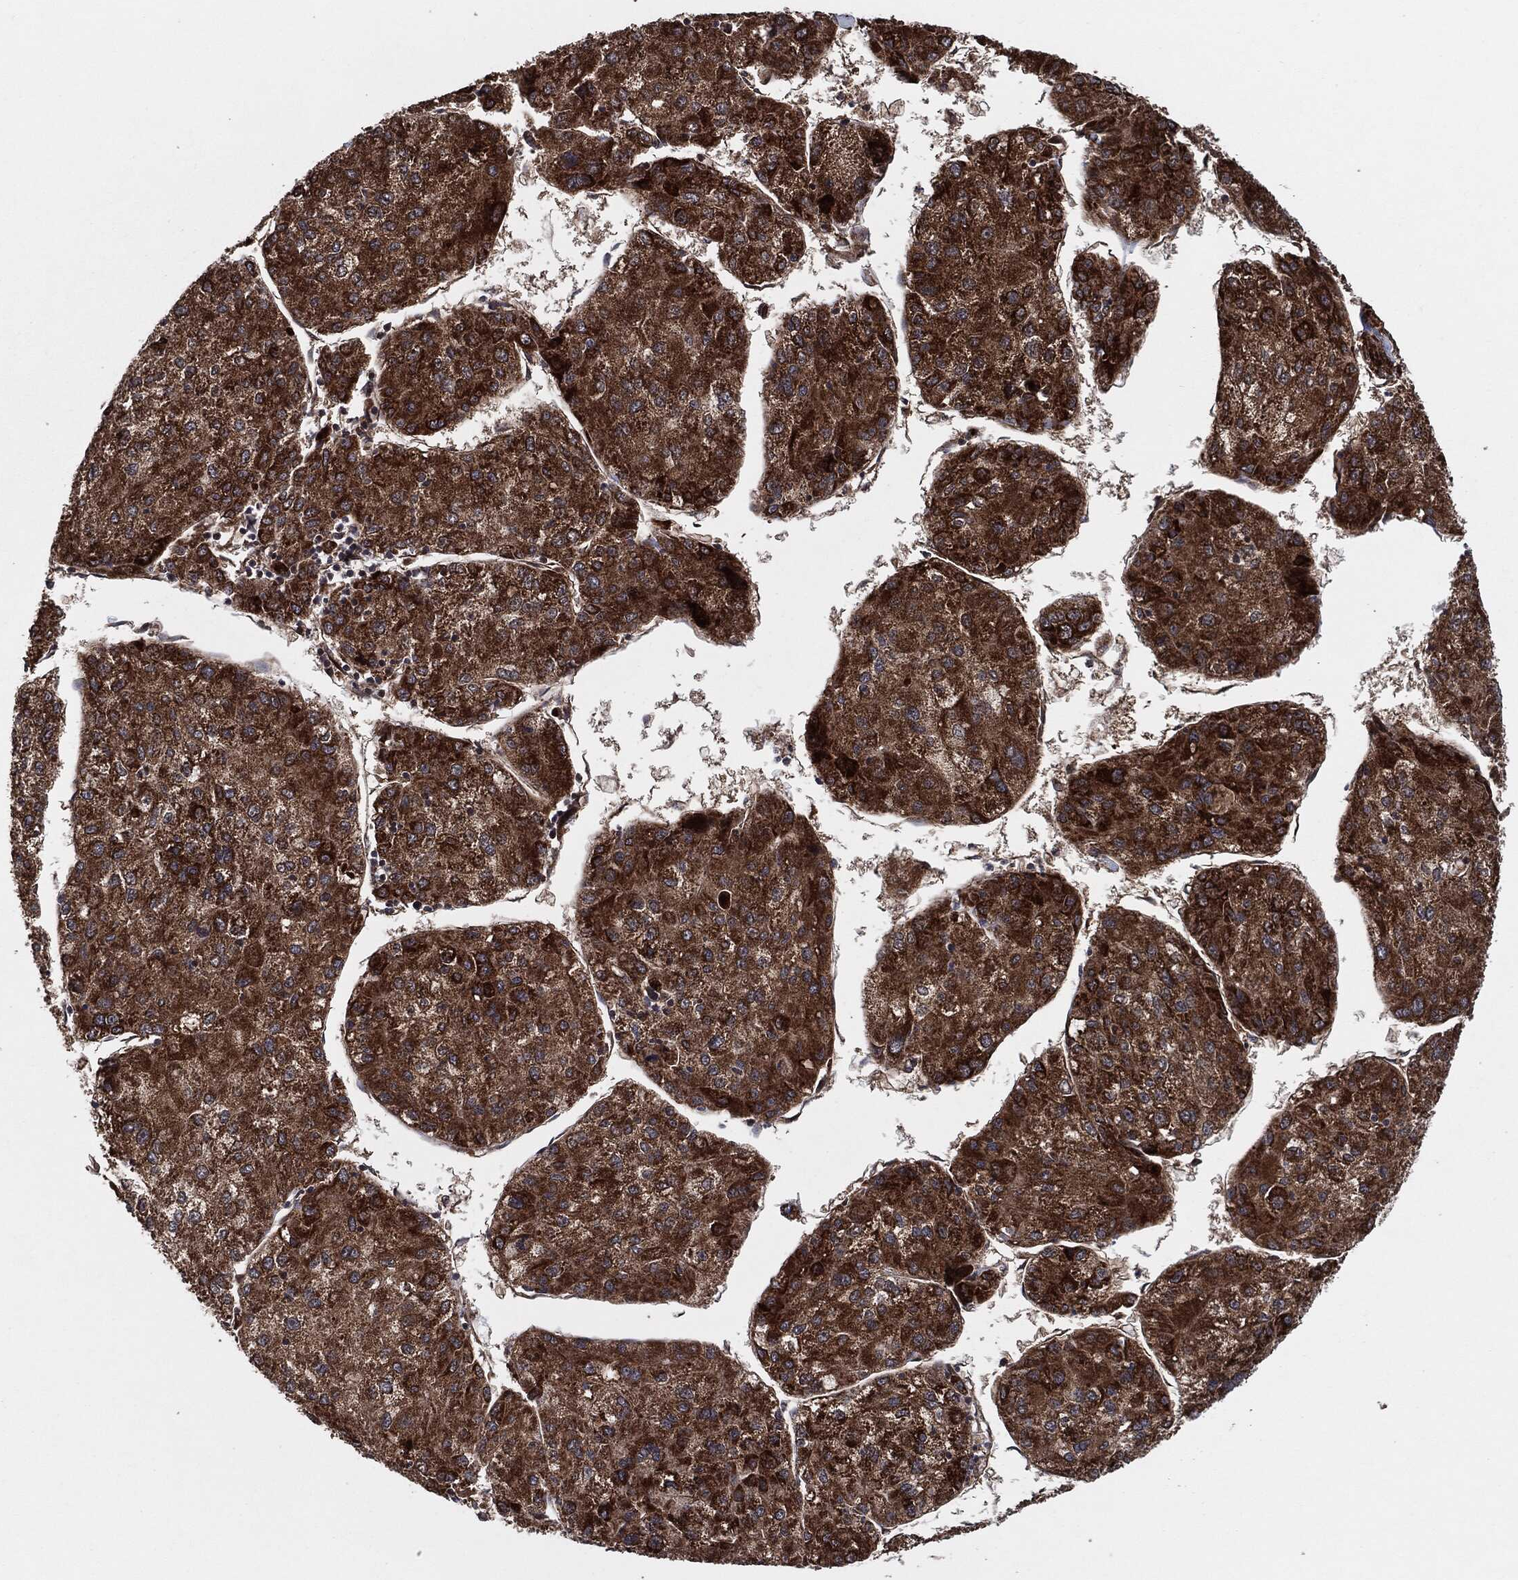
{"staining": {"intensity": "strong", "quantity": ">75%", "location": "cytoplasmic/membranous"}, "tissue": "liver cancer", "cell_type": "Tumor cells", "image_type": "cancer", "snomed": [{"axis": "morphology", "description": "Carcinoma, Hepatocellular, NOS"}, {"axis": "topography", "description": "Liver"}], "caption": "An image of human liver hepatocellular carcinoma stained for a protein displays strong cytoplasmic/membranous brown staining in tumor cells. (brown staining indicates protein expression, while blue staining denotes nuclei).", "gene": "BCAR1", "patient": {"sex": "male", "age": 43}}